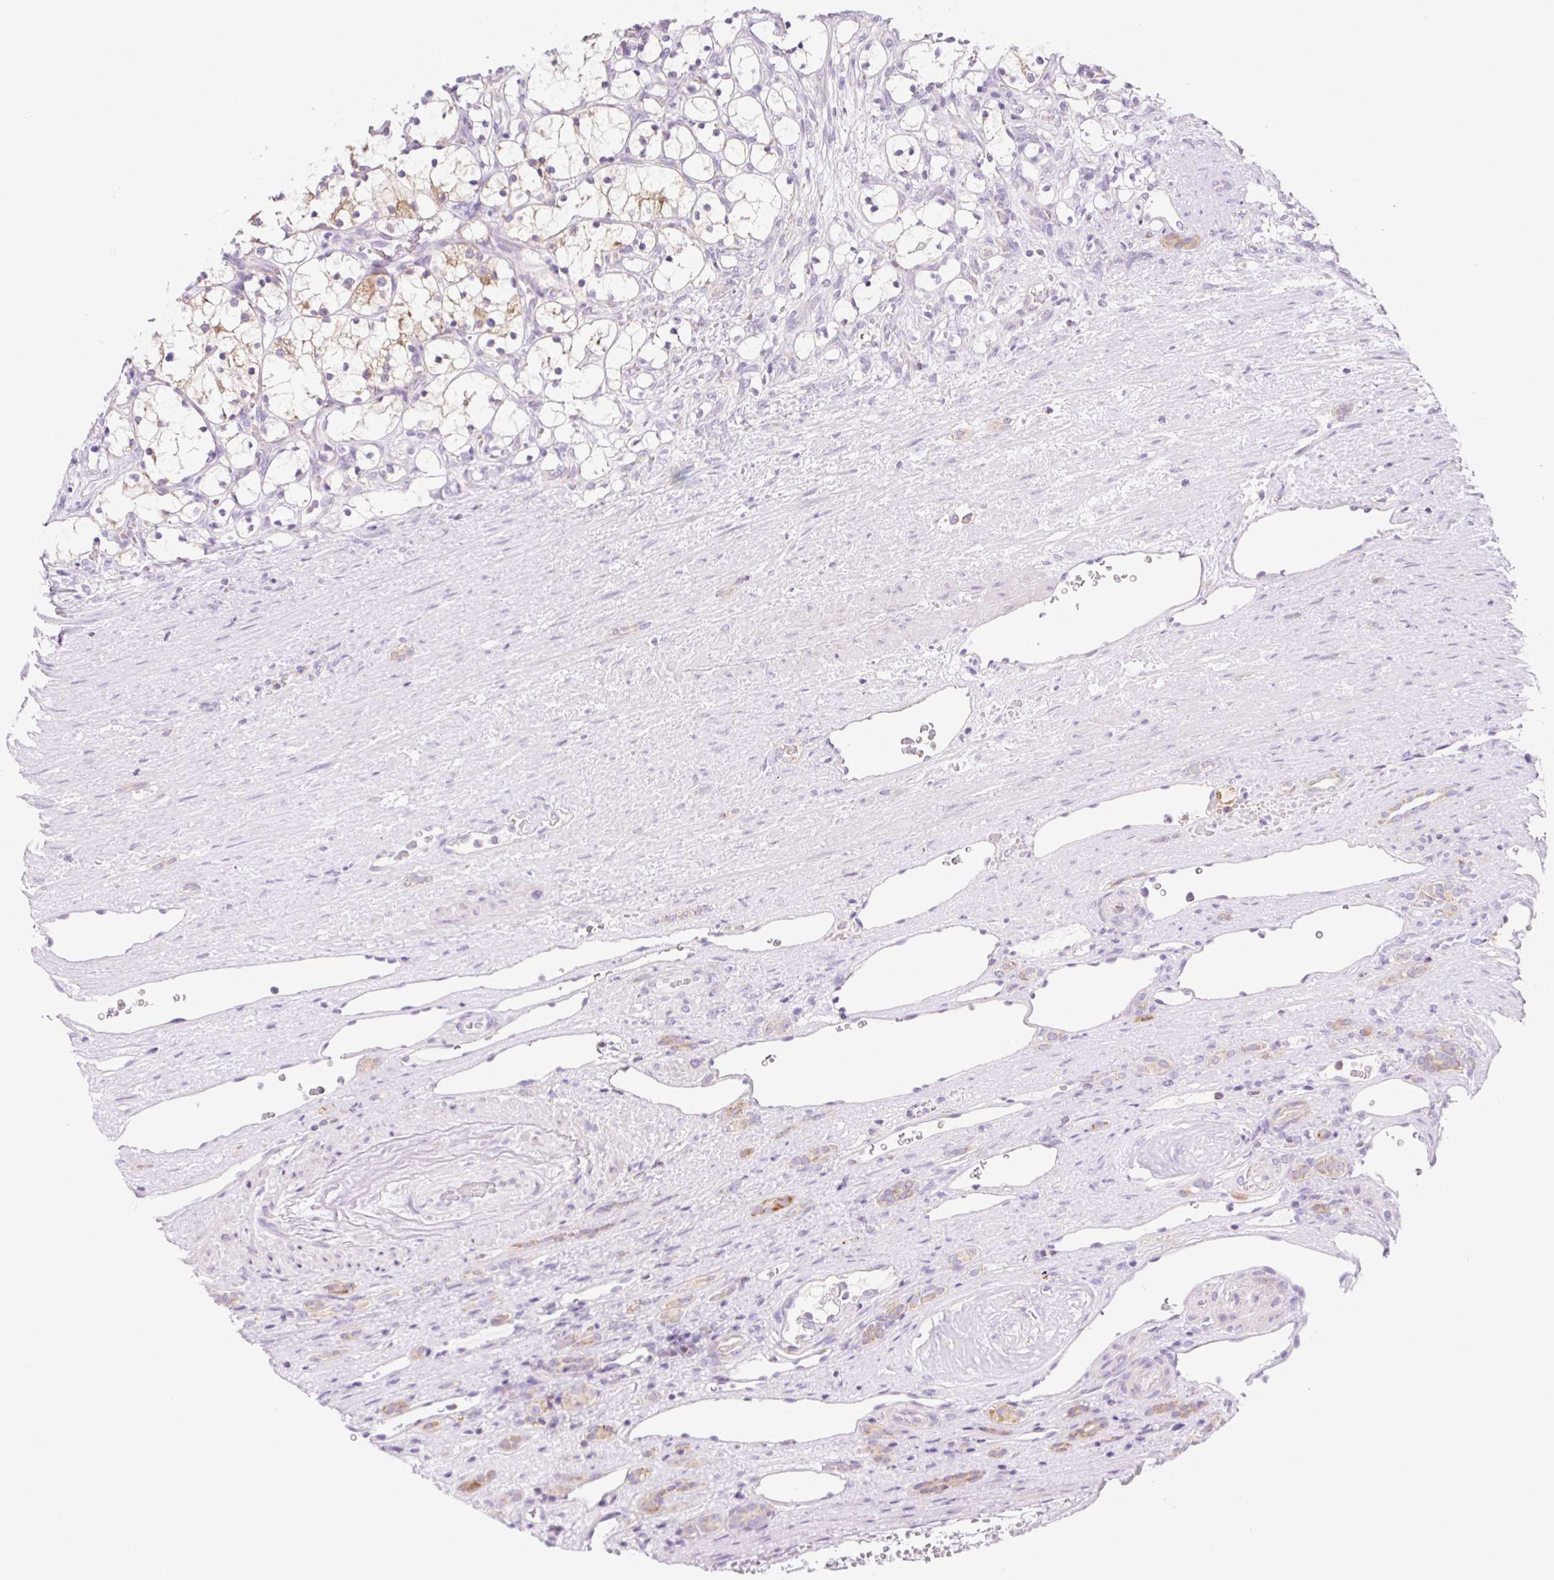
{"staining": {"intensity": "moderate", "quantity": "<25%", "location": "cytoplasmic/membranous"}, "tissue": "renal cancer", "cell_type": "Tumor cells", "image_type": "cancer", "snomed": [{"axis": "morphology", "description": "Adenocarcinoma, NOS"}, {"axis": "topography", "description": "Kidney"}], "caption": "A low amount of moderate cytoplasmic/membranous positivity is seen in approximately <25% of tumor cells in renal cancer tissue.", "gene": "FOCAD", "patient": {"sex": "female", "age": 69}}